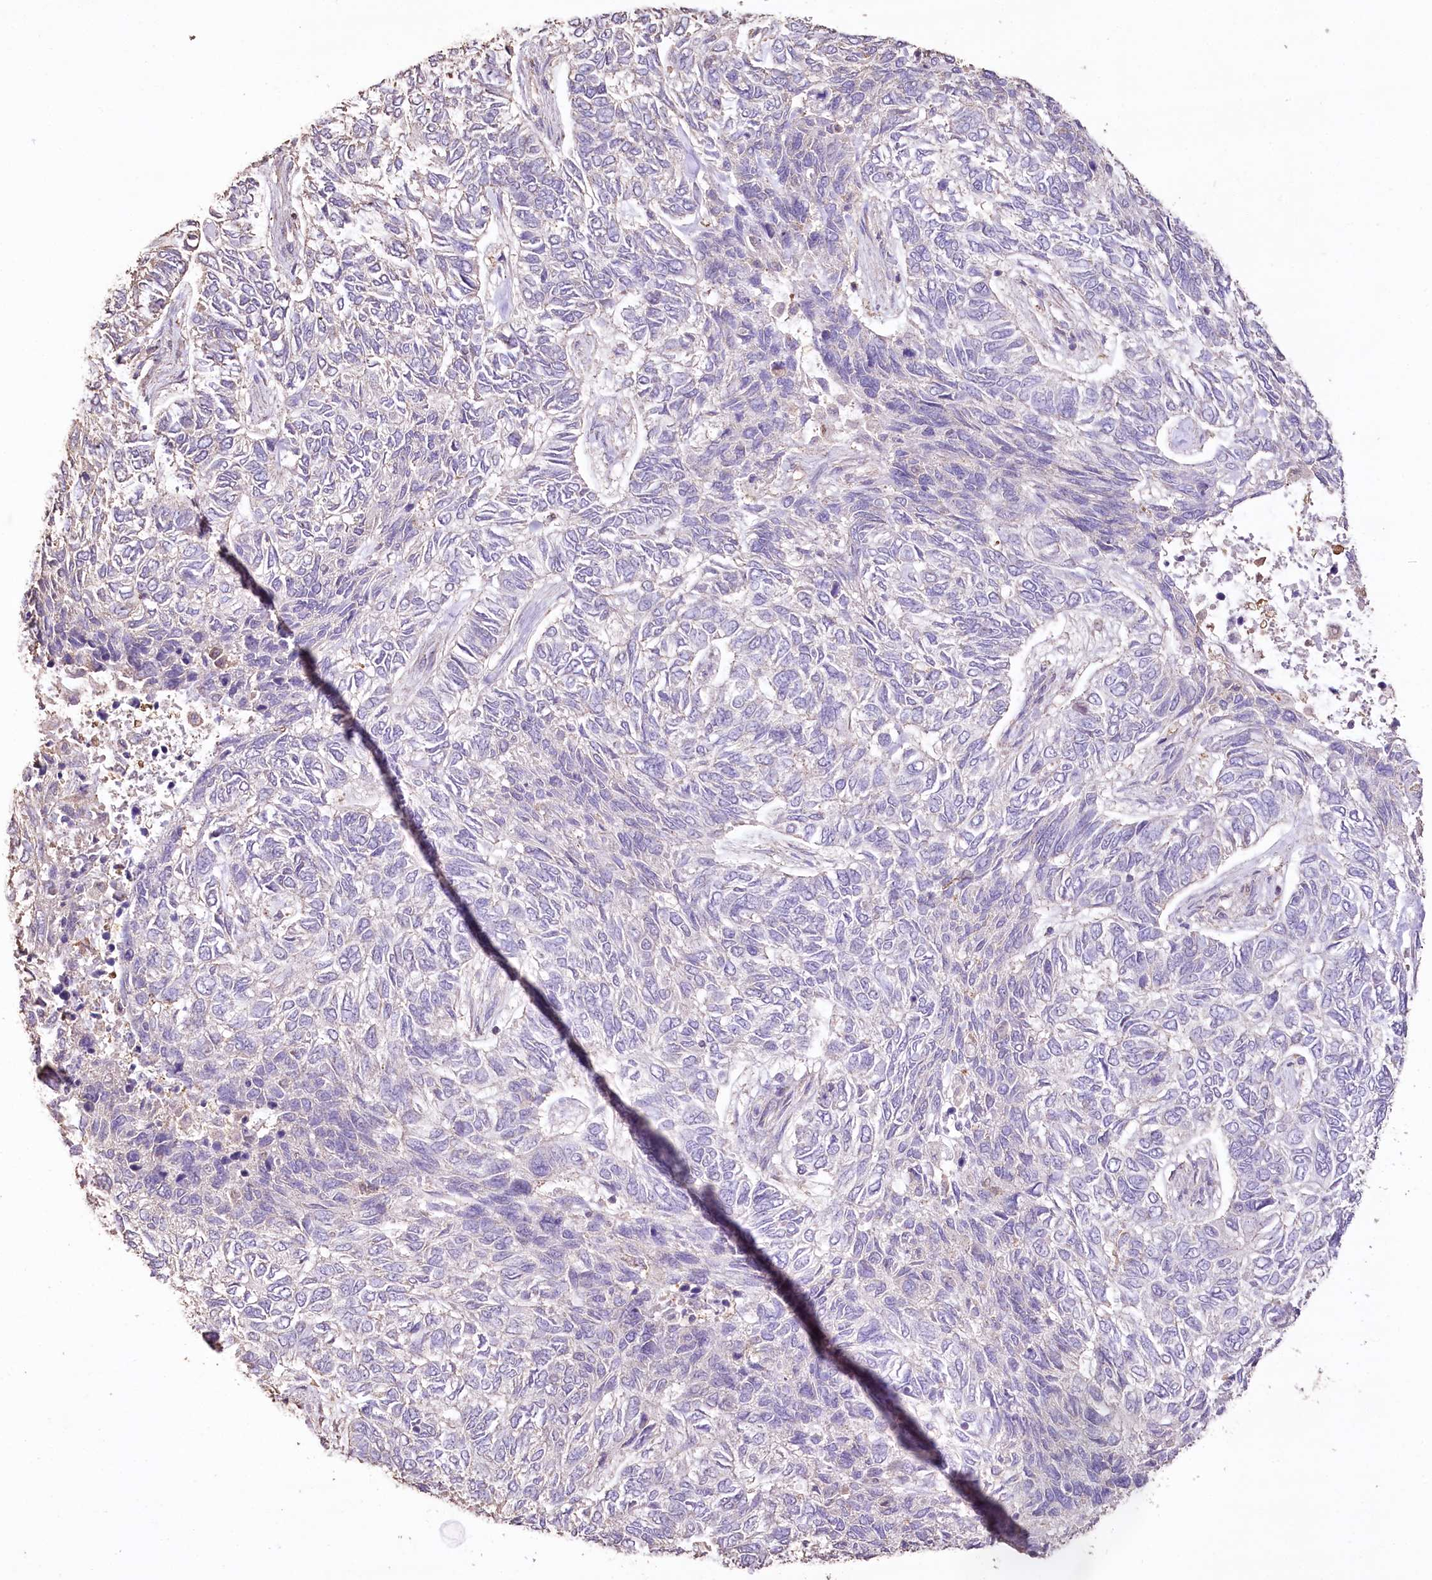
{"staining": {"intensity": "negative", "quantity": "none", "location": "none"}, "tissue": "skin cancer", "cell_type": "Tumor cells", "image_type": "cancer", "snomed": [{"axis": "morphology", "description": "Basal cell carcinoma"}, {"axis": "topography", "description": "Skin"}], "caption": "Tumor cells are negative for protein expression in human skin cancer. Brightfield microscopy of IHC stained with DAB (brown) and hematoxylin (blue), captured at high magnification.", "gene": "IREB2", "patient": {"sex": "female", "age": 65}}